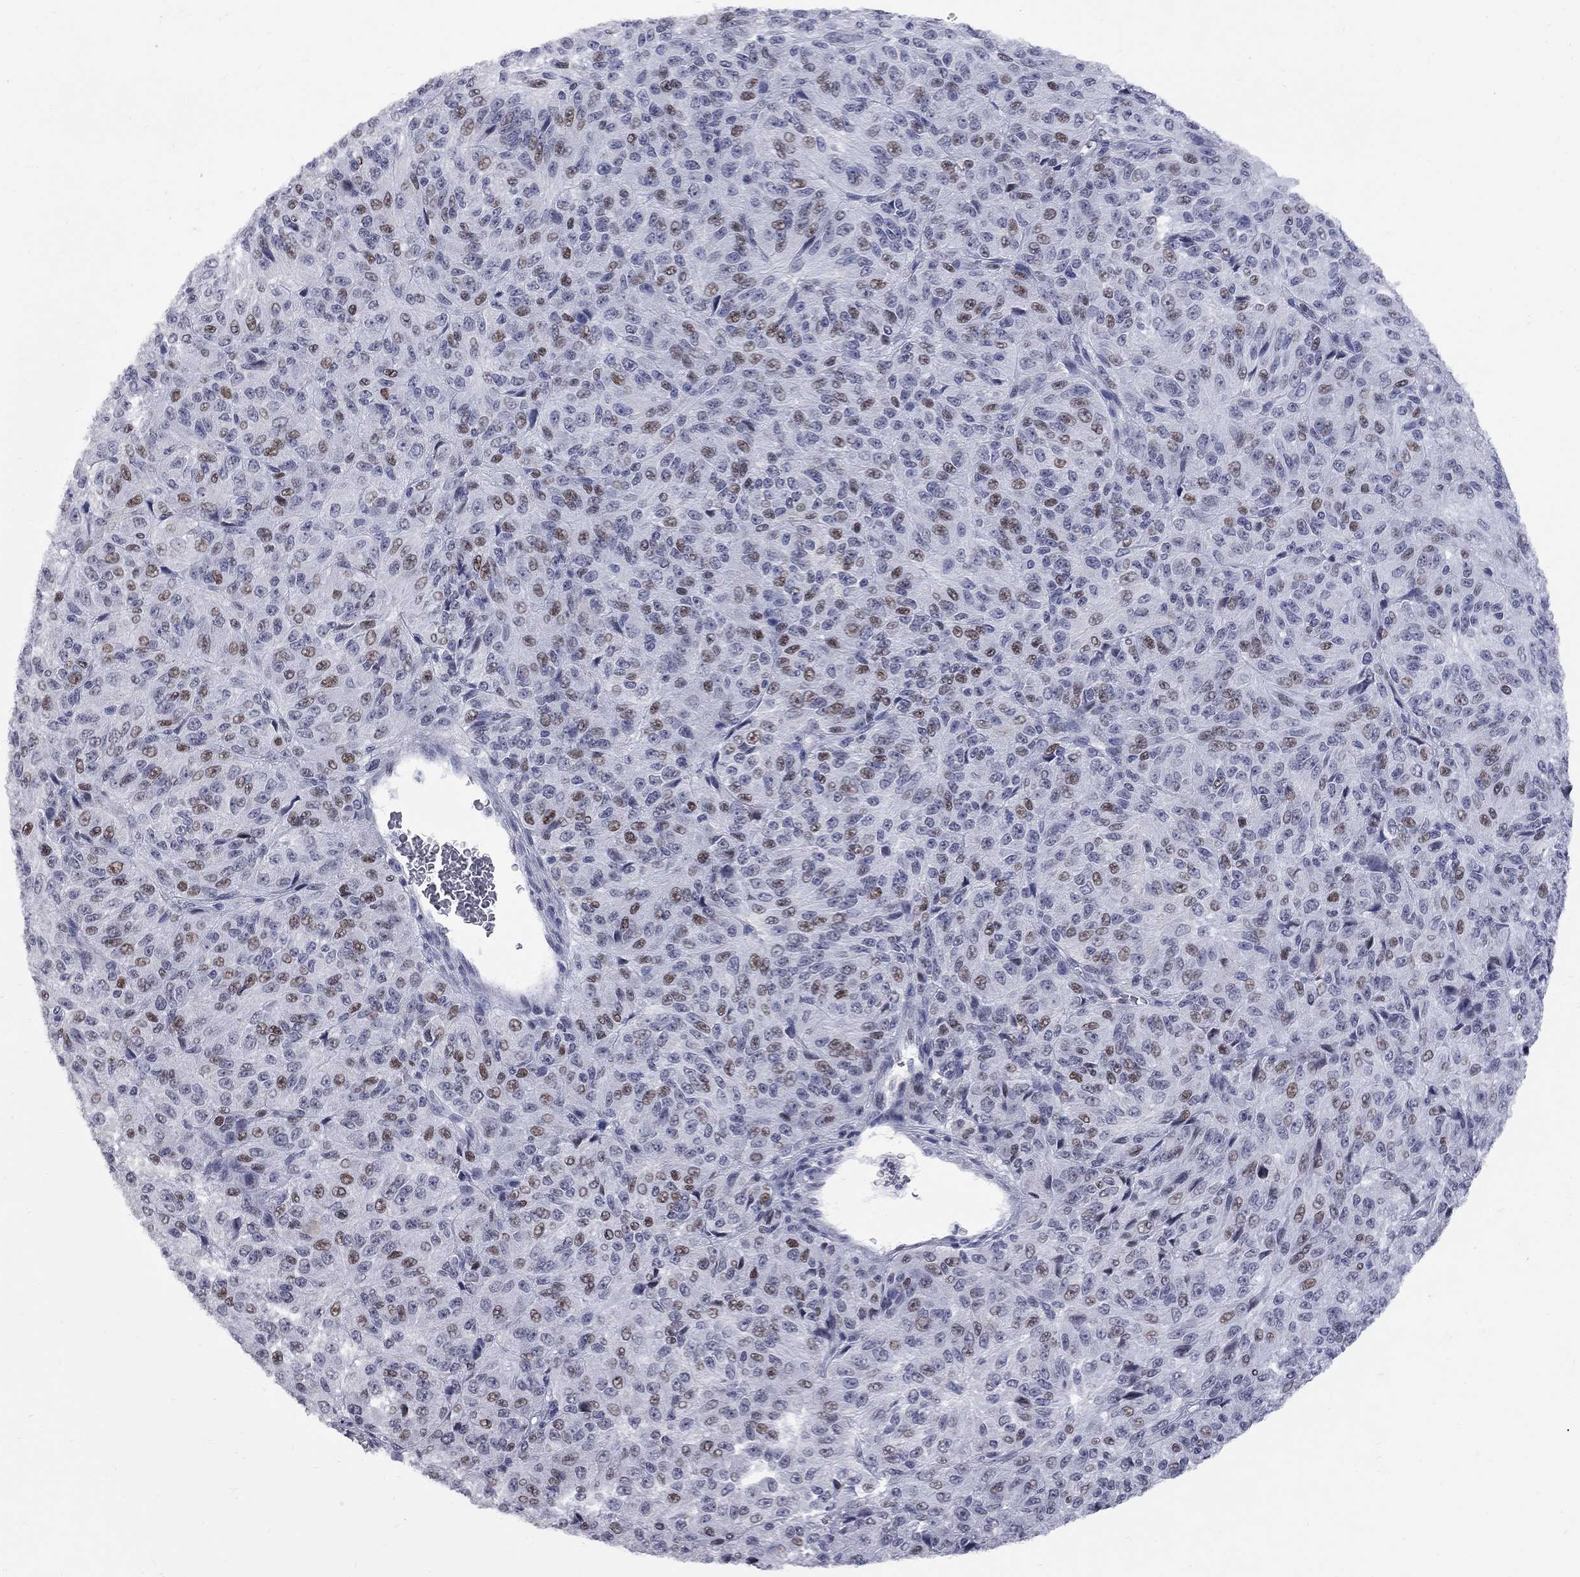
{"staining": {"intensity": "moderate", "quantity": "25%-75%", "location": "nuclear"}, "tissue": "melanoma", "cell_type": "Tumor cells", "image_type": "cancer", "snomed": [{"axis": "morphology", "description": "Malignant melanoma, Metastatic site"}, {"axis": "topography", "description": "Brain"}], "caption": "IHC (DAB) staining of human malignant melanoma (metastatic site) displays moderate nuclear protein expression in approximately 25%-75% of tumor cells.", "gene": "ZNF154", "patient": {"sex": "female", "age": 56}}